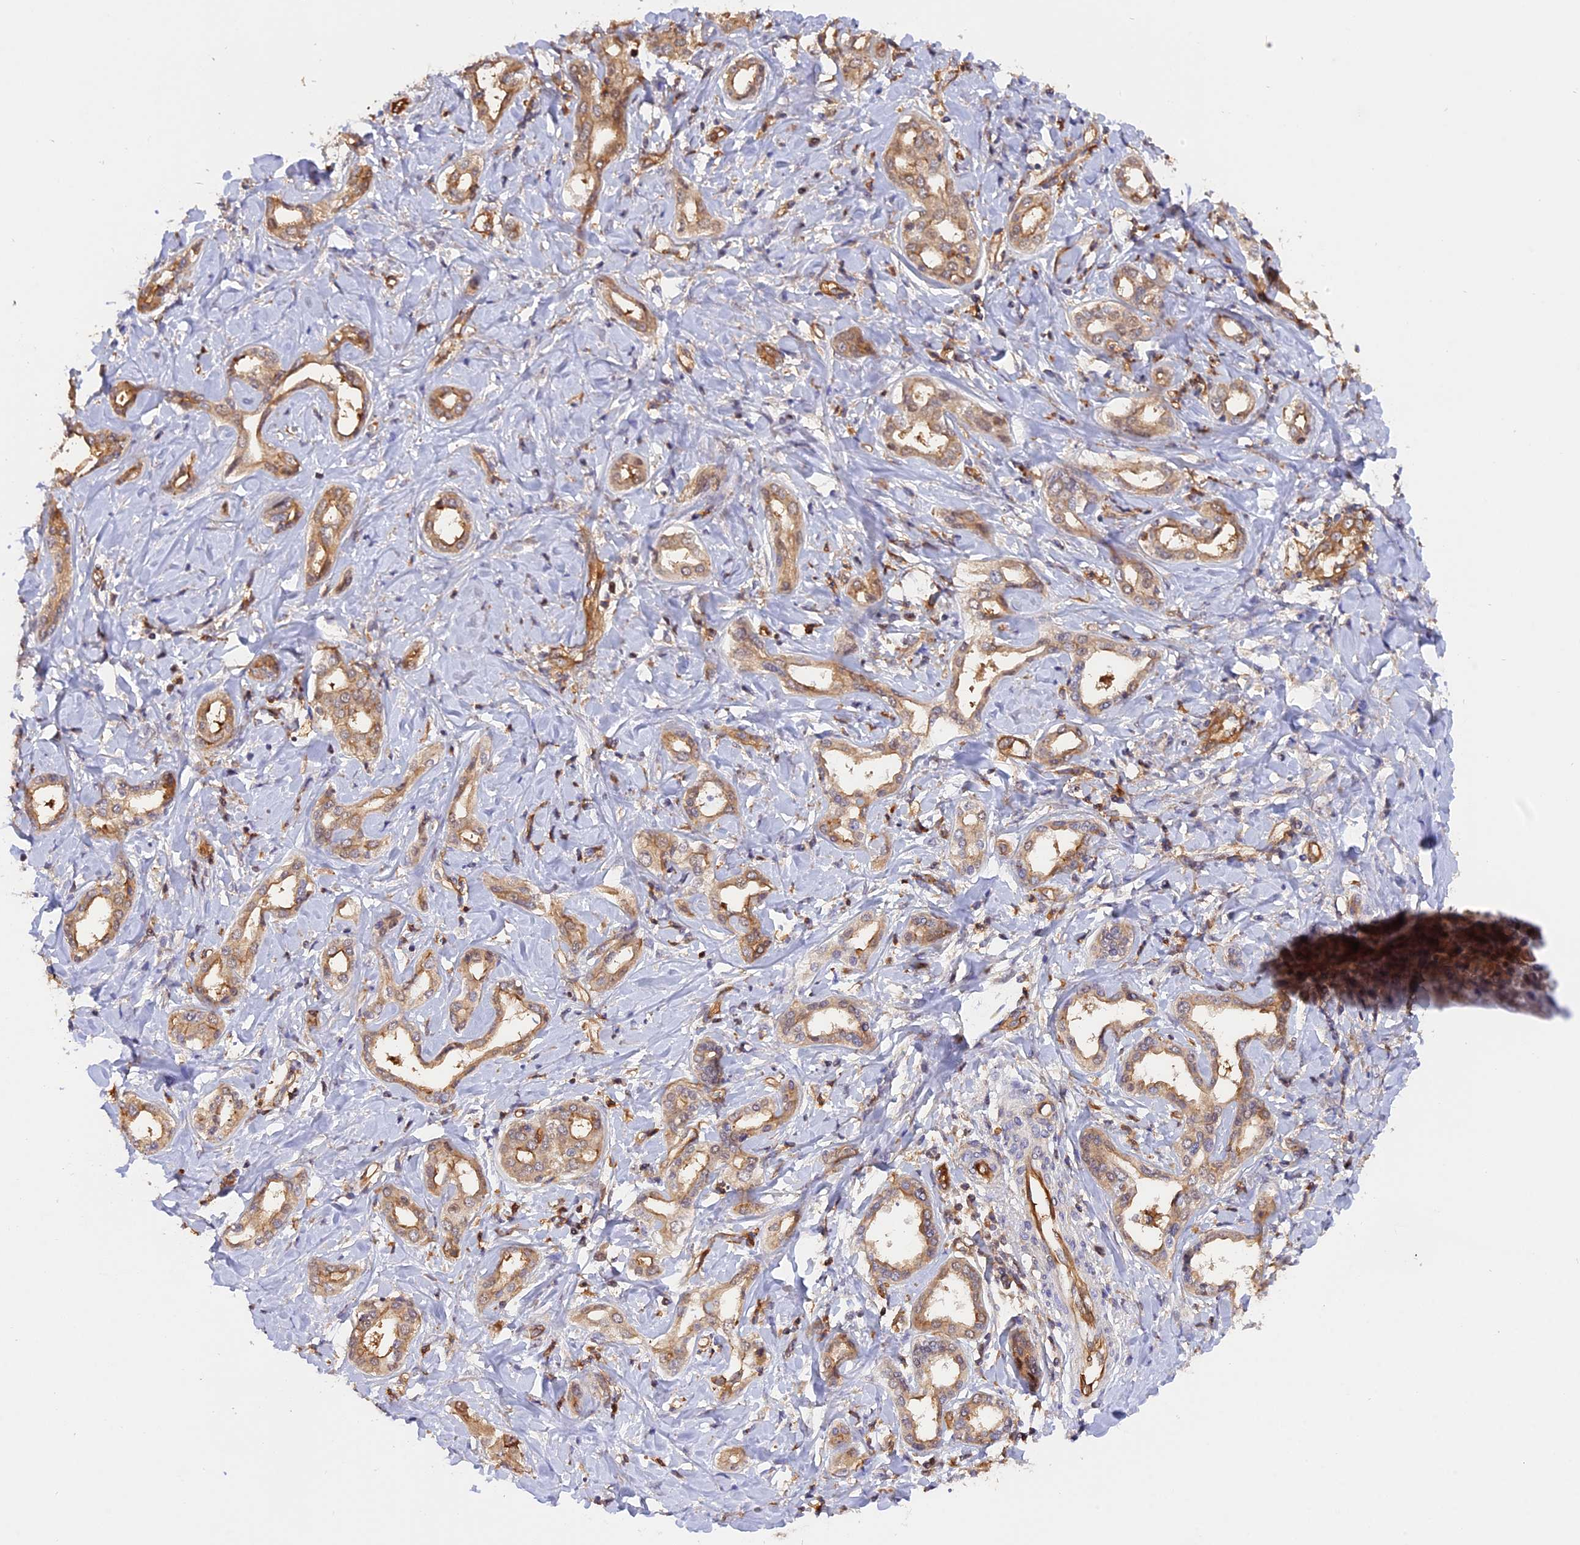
{"staining": {"intensity": "weak", "quantity": ">75%", "location": "cytoplasmic/membranous"}, "tissue": "liver cancer", "cell_type": "Tumor cells", "image_type": "cancer", "snomed": [{"axis": "morphology", "description": "Cholangiocarcinoma"}, {"axis": "topography", "description": "Liver"}], "caption": "Immunohistochemistry (IHC) histopathology image of neoplastic tissue: human liver cancer stained using immunohistochemistry demonstrates low levels of weak protein expression localized specifically in the cytoplasmic/membranous of tumor cells, appearing as a cytoplasmic/membranous brown color.", "gene": "C5orf22", "patient": {"sex": "female", "age": 77}}